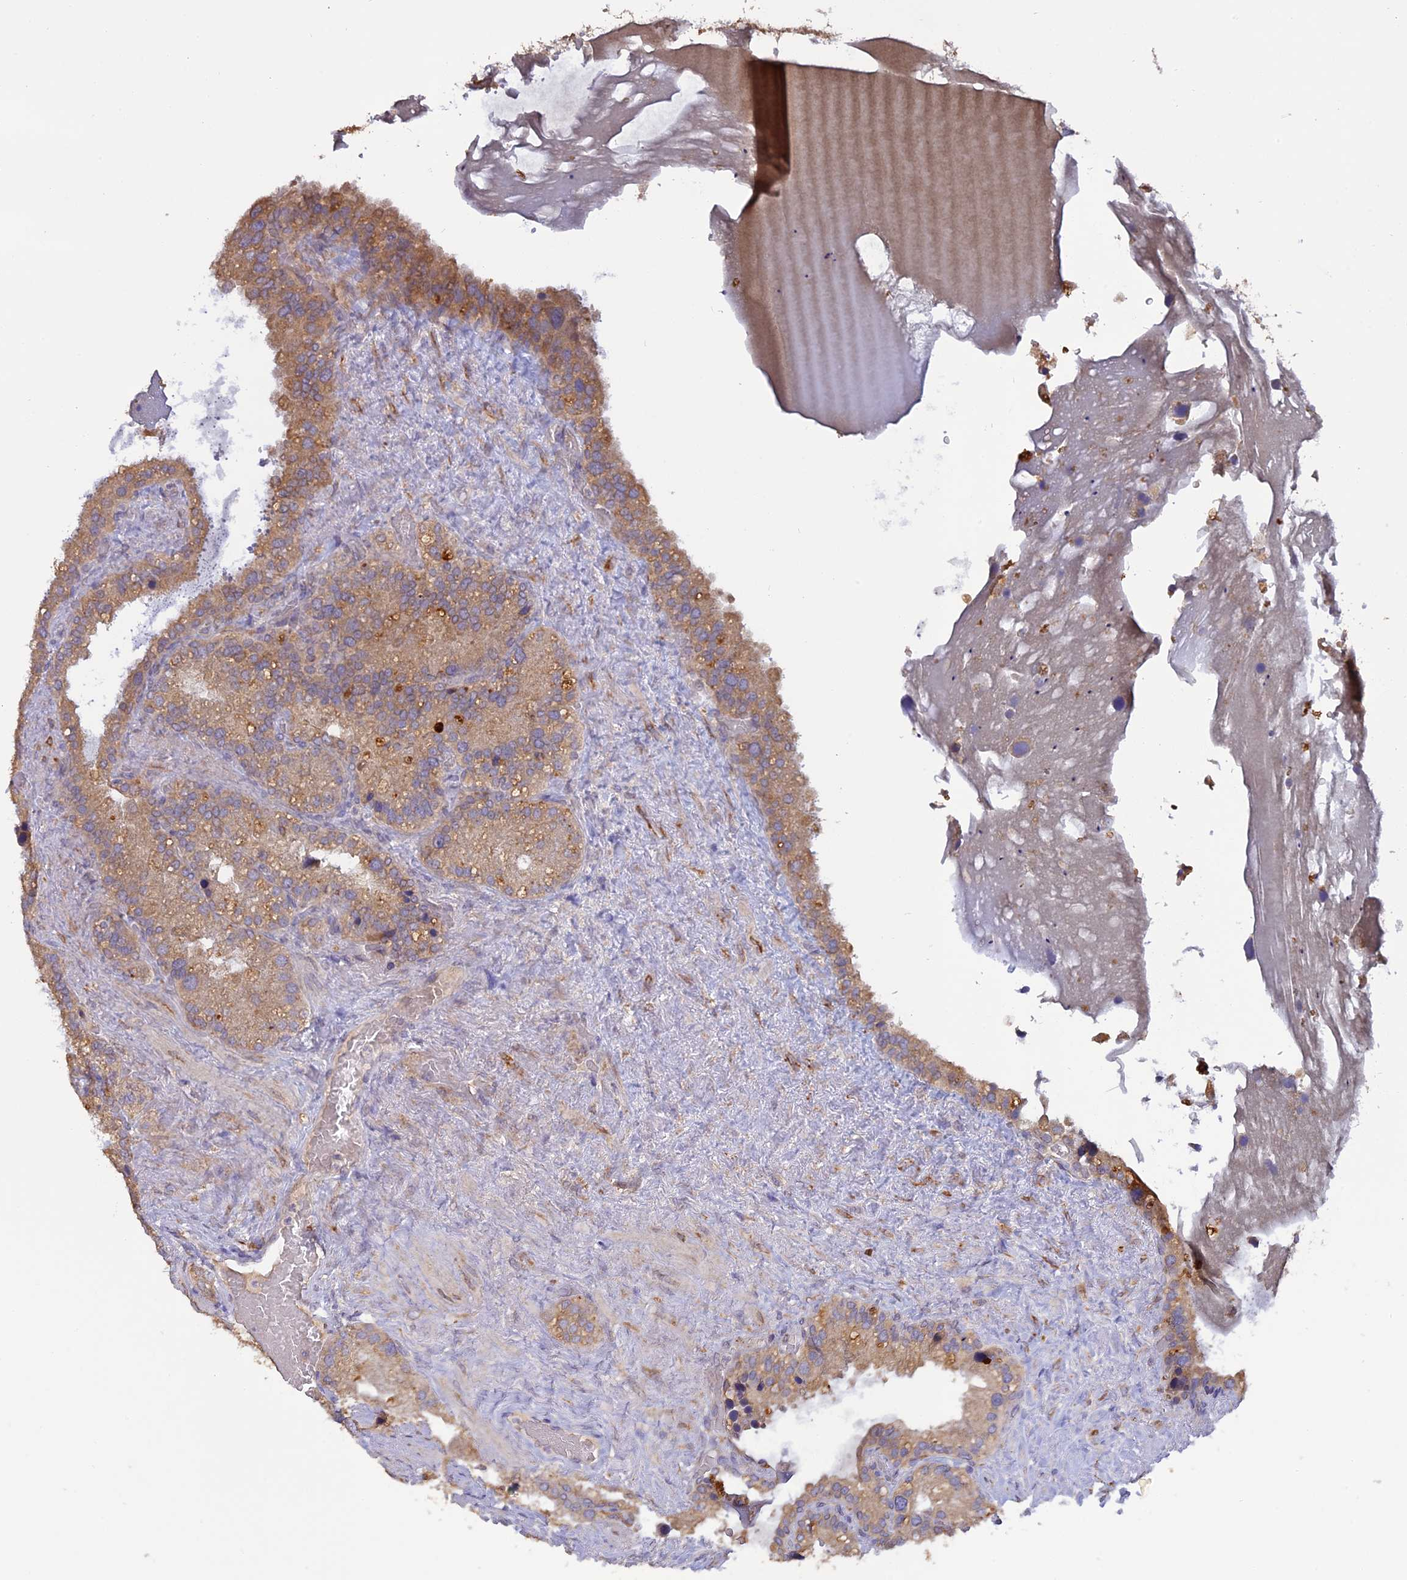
{"staining": {"intensity": "weak", "quantity": ">75%", "location": "cytoplasmic/membranous"}, "tissue": "seminal vesicle", "cell_type": "Glandular cells", "image_type": "normal", "snomed": [{"axis": "morphology", "description": "Normal tissue, NOS"}, {"axis": "topography", "description": "Prostate"}, {"axis": "topography", "description": "Seminal veicle"}], "caption": "IHC of unremarkable human seminal vesicle shows low levels of weak cytoplasmic/membranous expression in about >75% of glandular cells.", "gene": "PPIC", "patient": {"sex": "male", "age": 68}}